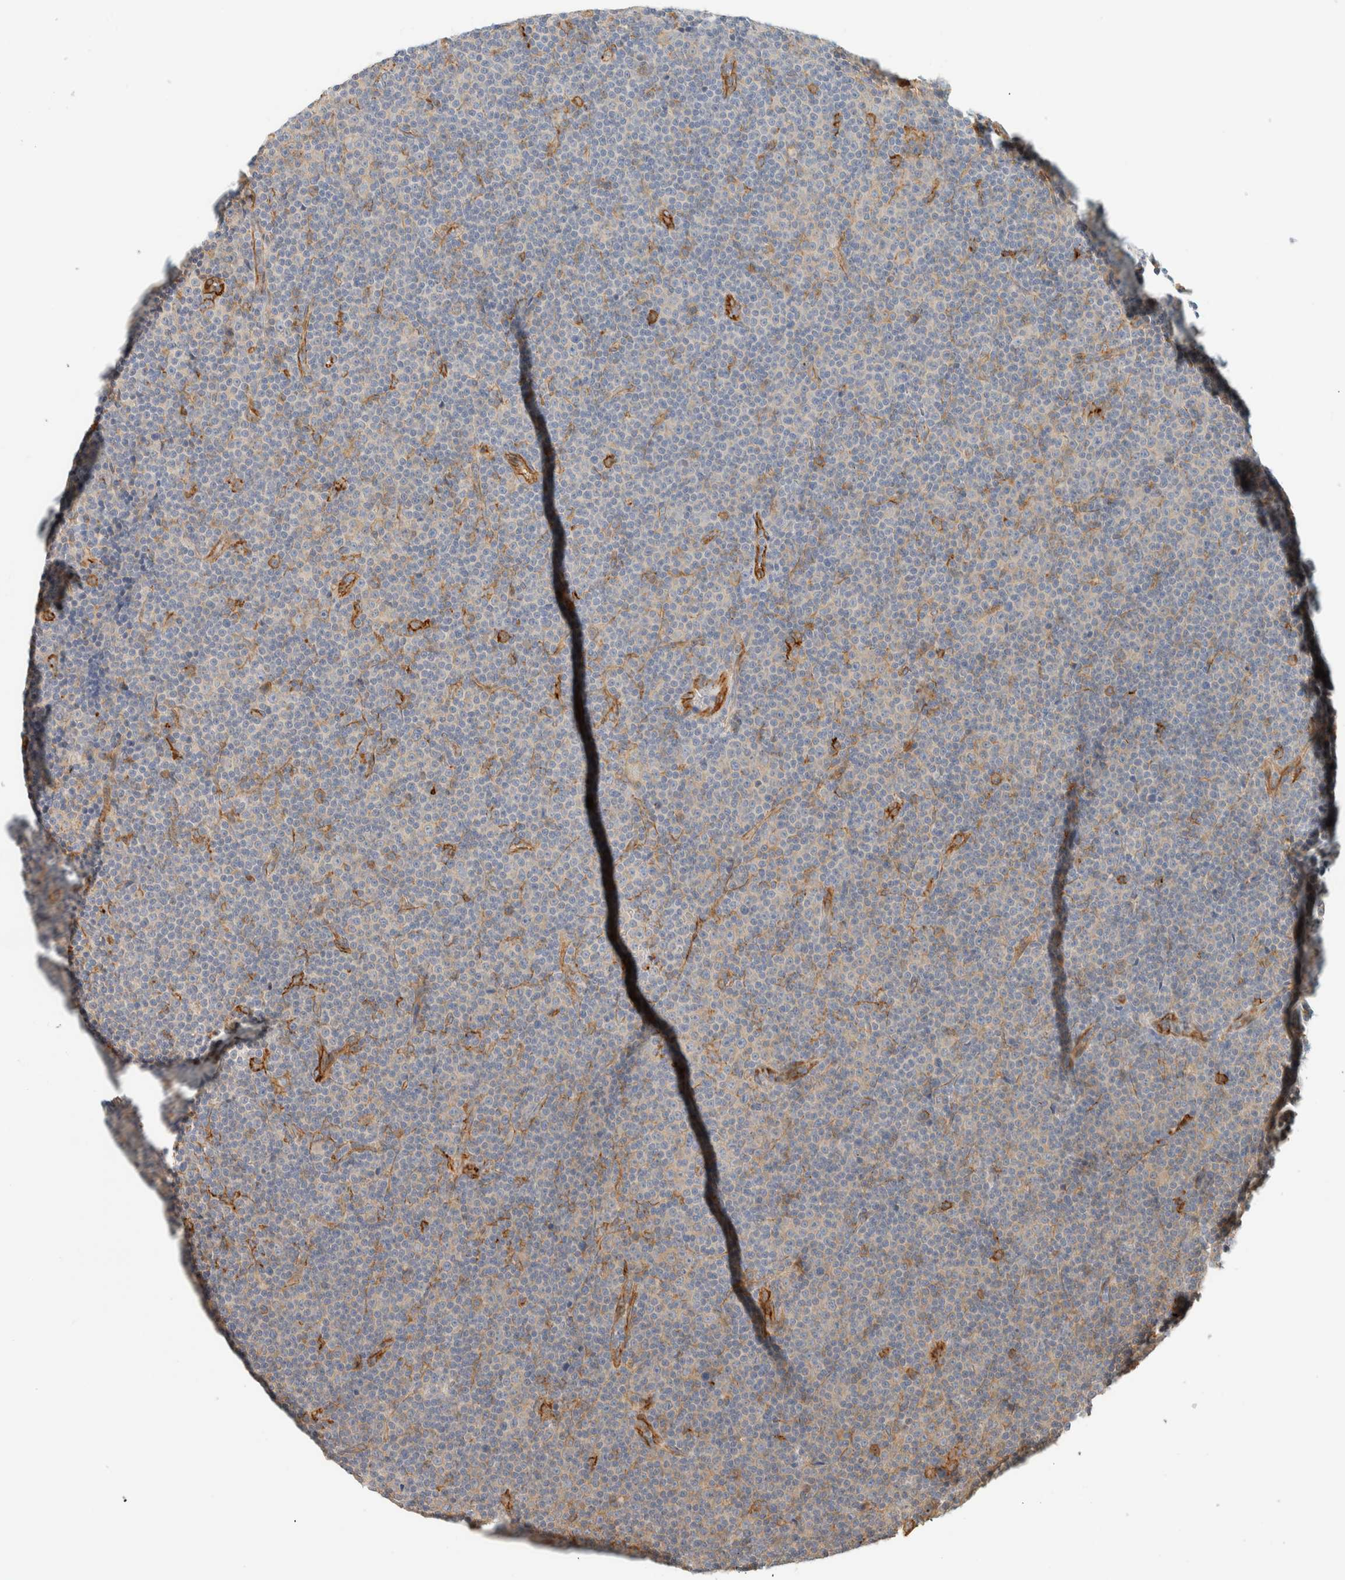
{"staining": {"intensity": "weak", "quantity": "<25%", "location": "cytoplasmic/membranous"}, "tissue": "lymphoma", "cell_type": "Tumor cells", "image_type": "cancer", "snomed": [{"axis": "morphology", "description": "Malignant lymphoma, non-Hodgkin's type, Low grade"}, {"axis": "topography", "description": "Lymph node"}], "caption": "An immunohistochemistry (IHC) photomicrograph of low-grade malignant lymphoma, non-Hodgkin's type is shown. There is no staining in tumor cells of low-grade malignant lymphoma, non-Hodgkin's type. Nuclei are stained in blue.", "gene": "LIMA1", "patient": {"sex": "female", "age": 67}}